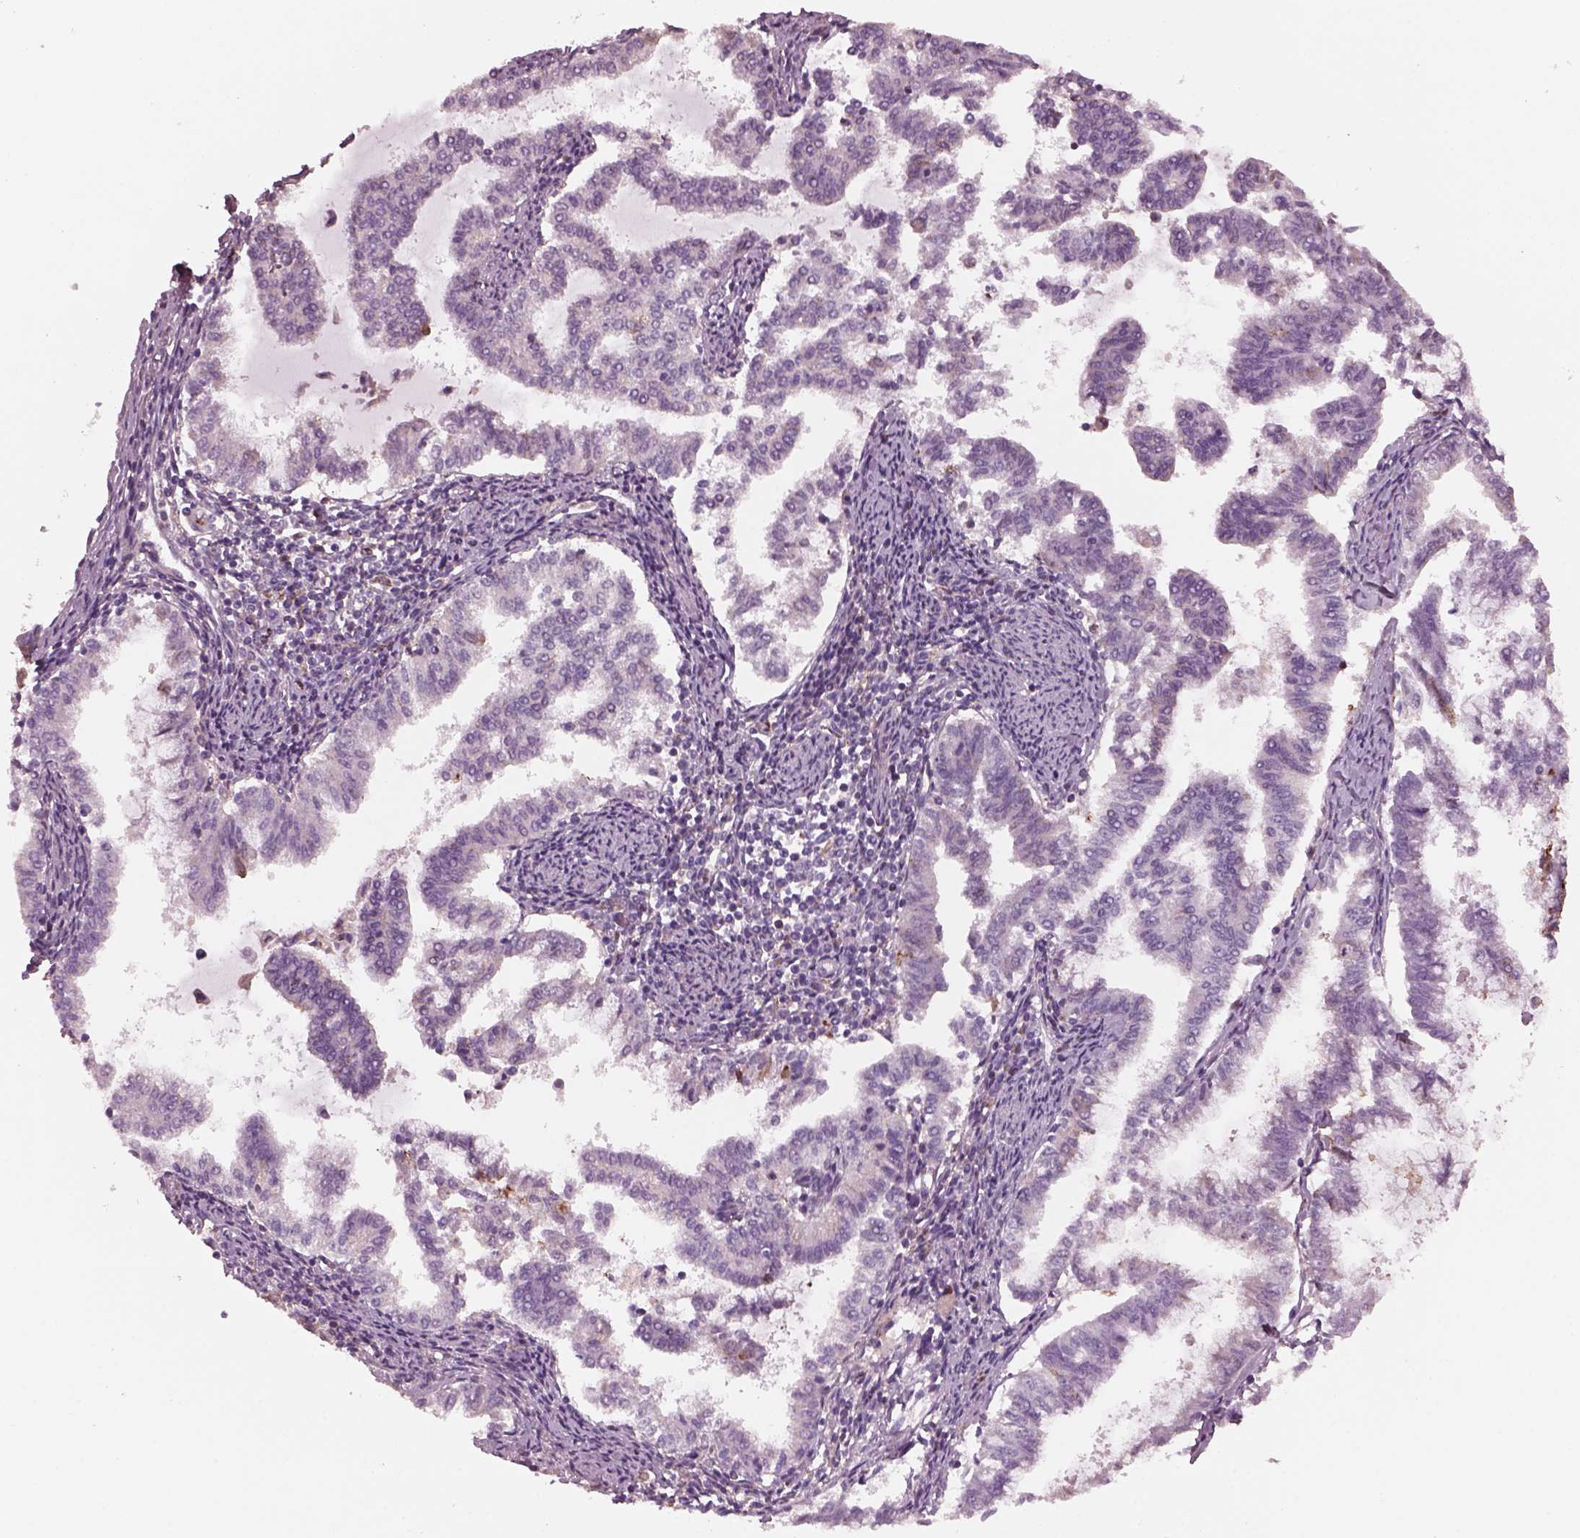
{"staining": {"intensity": "negative", "quantity": "none", "location": "none"}, "tissue": "endometrial cancer", "cell_type": "Tumor cells", "image_type": "cancer", "snomed": [{"axis": "morphology", "description": "Adenocarcinoma, NOS"}, {"axis": "topography", "description": "Endometrium"}], "caption": "Tumor cells are negative for protein expression in human endometrial adenocarcinoma. The staining was performed using DAB to visualize the protein expression in brown, while the nuclei were stained in blue with hematoxylin (Magnification: 20x).", "gene": "SRI", "patient": {"sex": "female", "age": 79}}